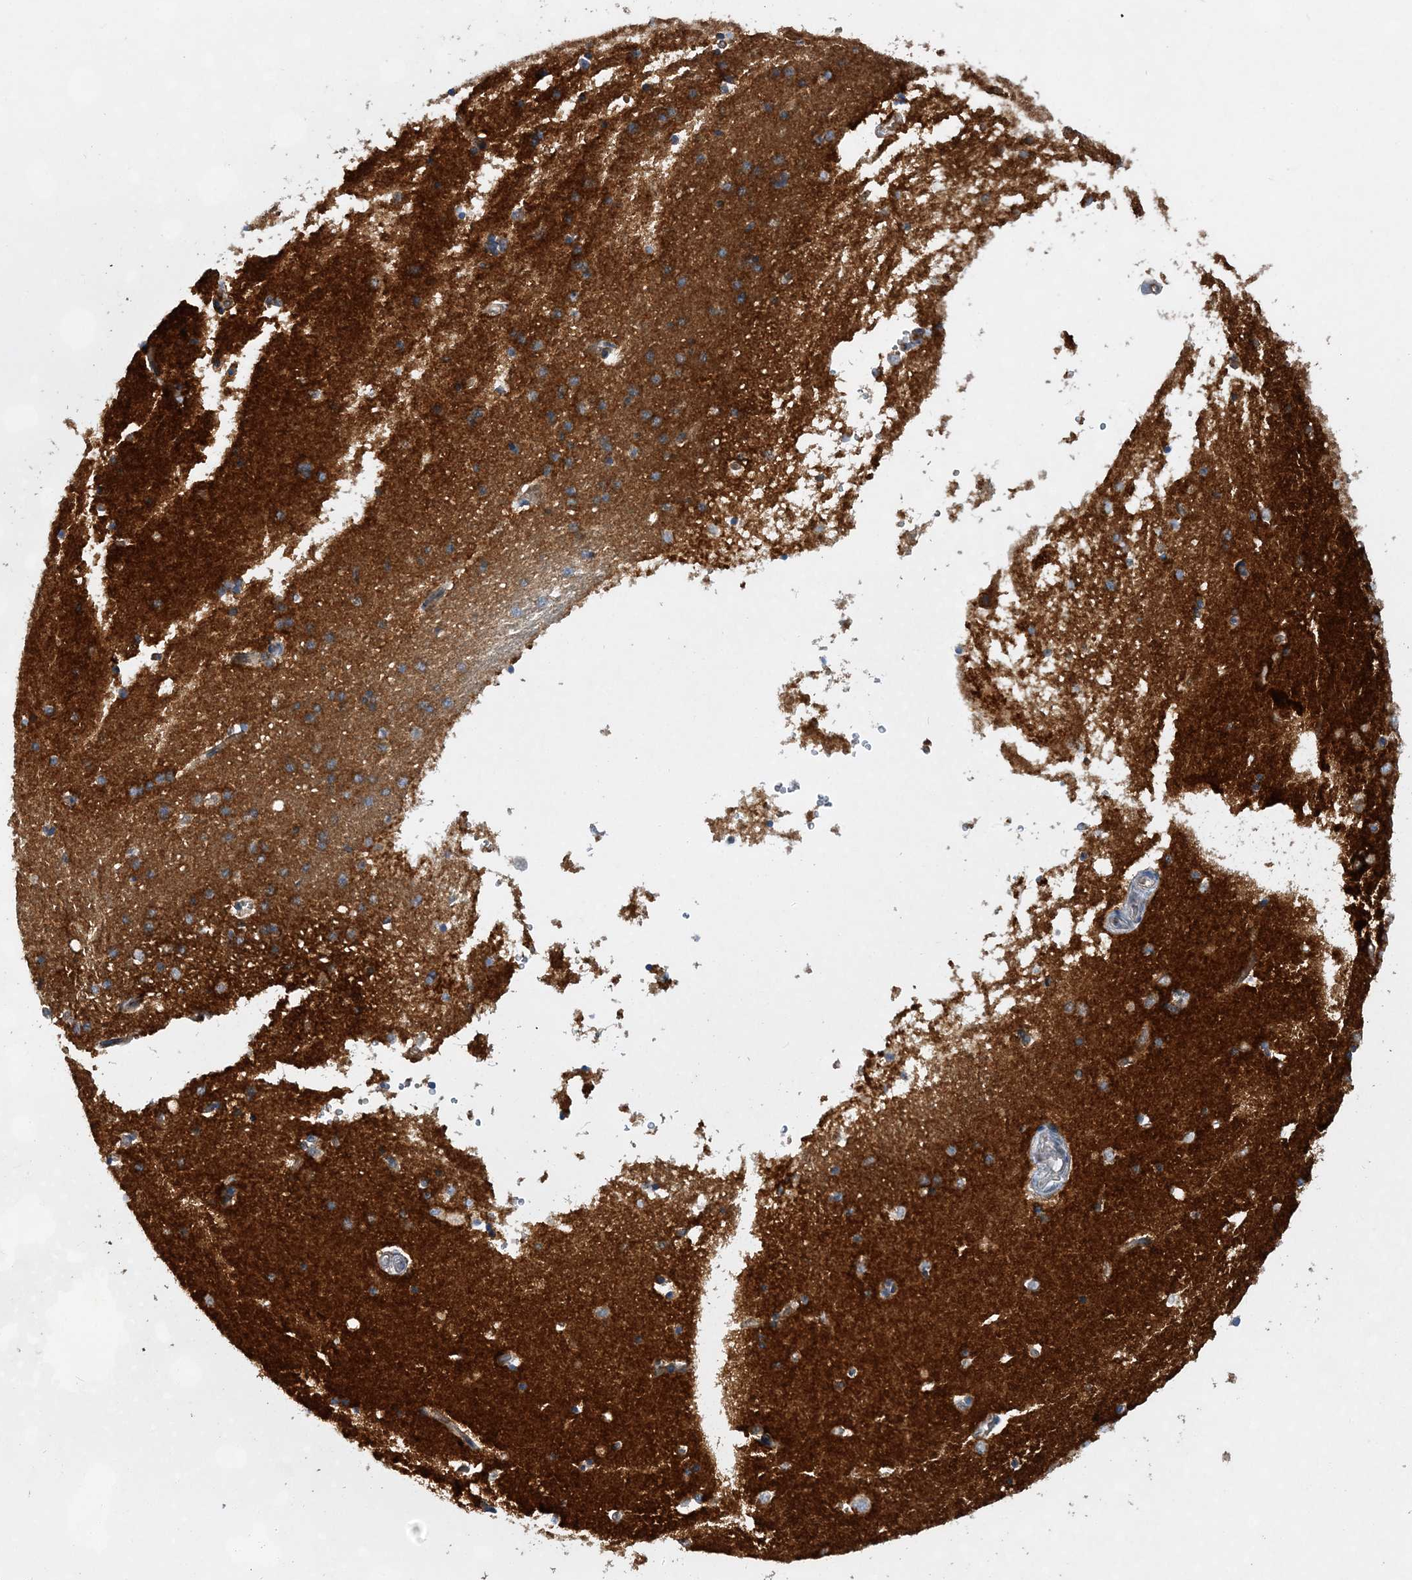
{"staining": {"intensity": "moderate", "quantity": "25%-75%", "location": "cytoplasmic/membranous"}, "tissue": "hippocampus", "cell_type": "Glial cells", "image_type": "normal", "snomed": [{"axis": "morphology", "description": "Normal tissue, NOS"}, {"axis": "topography", "description": "Hippocampus"}], "caption": "Protein staining displays moderate cytoplasmic/membranous positivity in about 25%-75% of glial cells in unremarkable hippocampus. (DAB (3,3'-diaminobenzidine) IHC, brown staining for protein, blue staining for nuclei).", "gene": "TRAPPC13", "patient": {"sex": "male", "age": 45}}